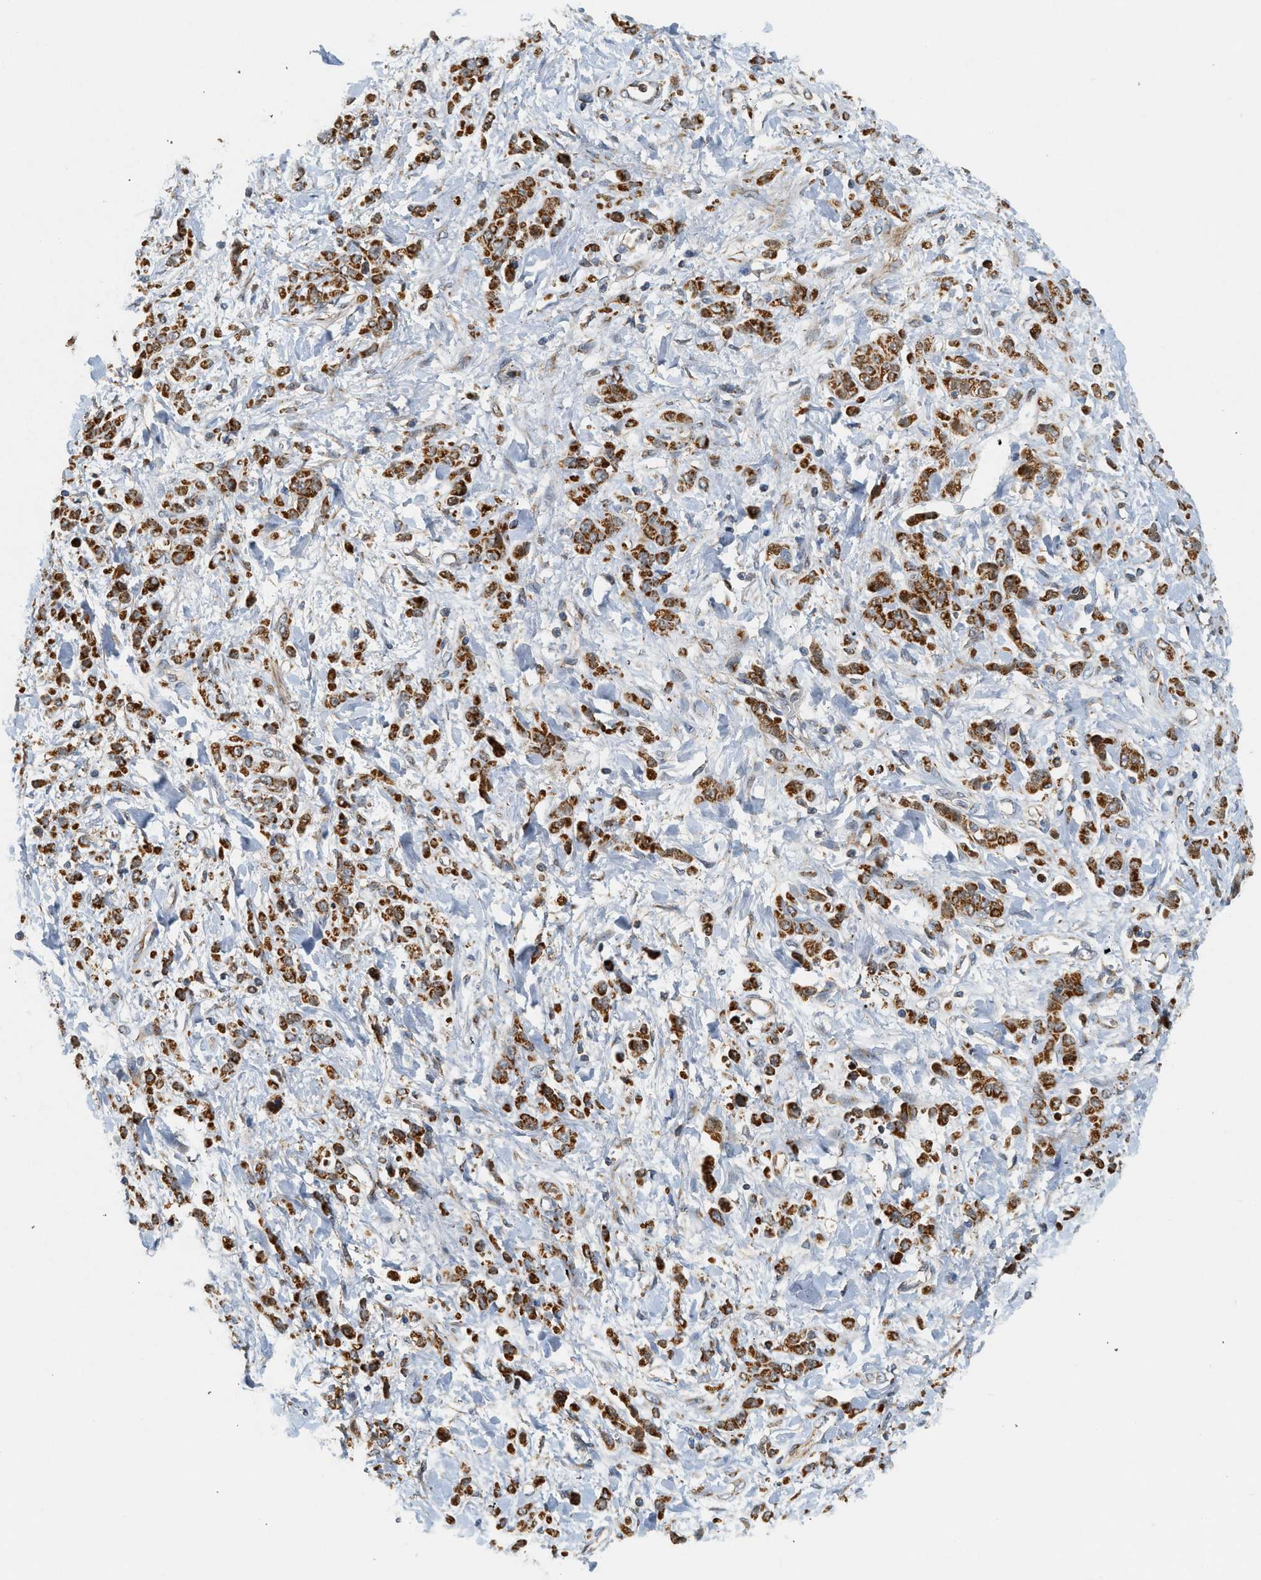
{"staining": {"intensity": "strong", "quantity": ">75%", "location": "cytoplasmic/membranous"}, "tissue": "stomach cancer", "cell_type": "Tumor cells", "image_type": "cancer", "snomed": [{"axis": "morphology", "description": "Normal tissue, NOS"}, {"axis": "morphology", "description": "Adenocarcinoma, NOS"}, {"axis": "topography", "description": "Stomach"}], "caption": "Immunohistochemistry of human stomach cancer shows high levels of strong cytoplasmic/membranous staining in approximately >75% of tumor cells.", "gene": "MCU", "patient": {"sex": "male", "age": 82}}